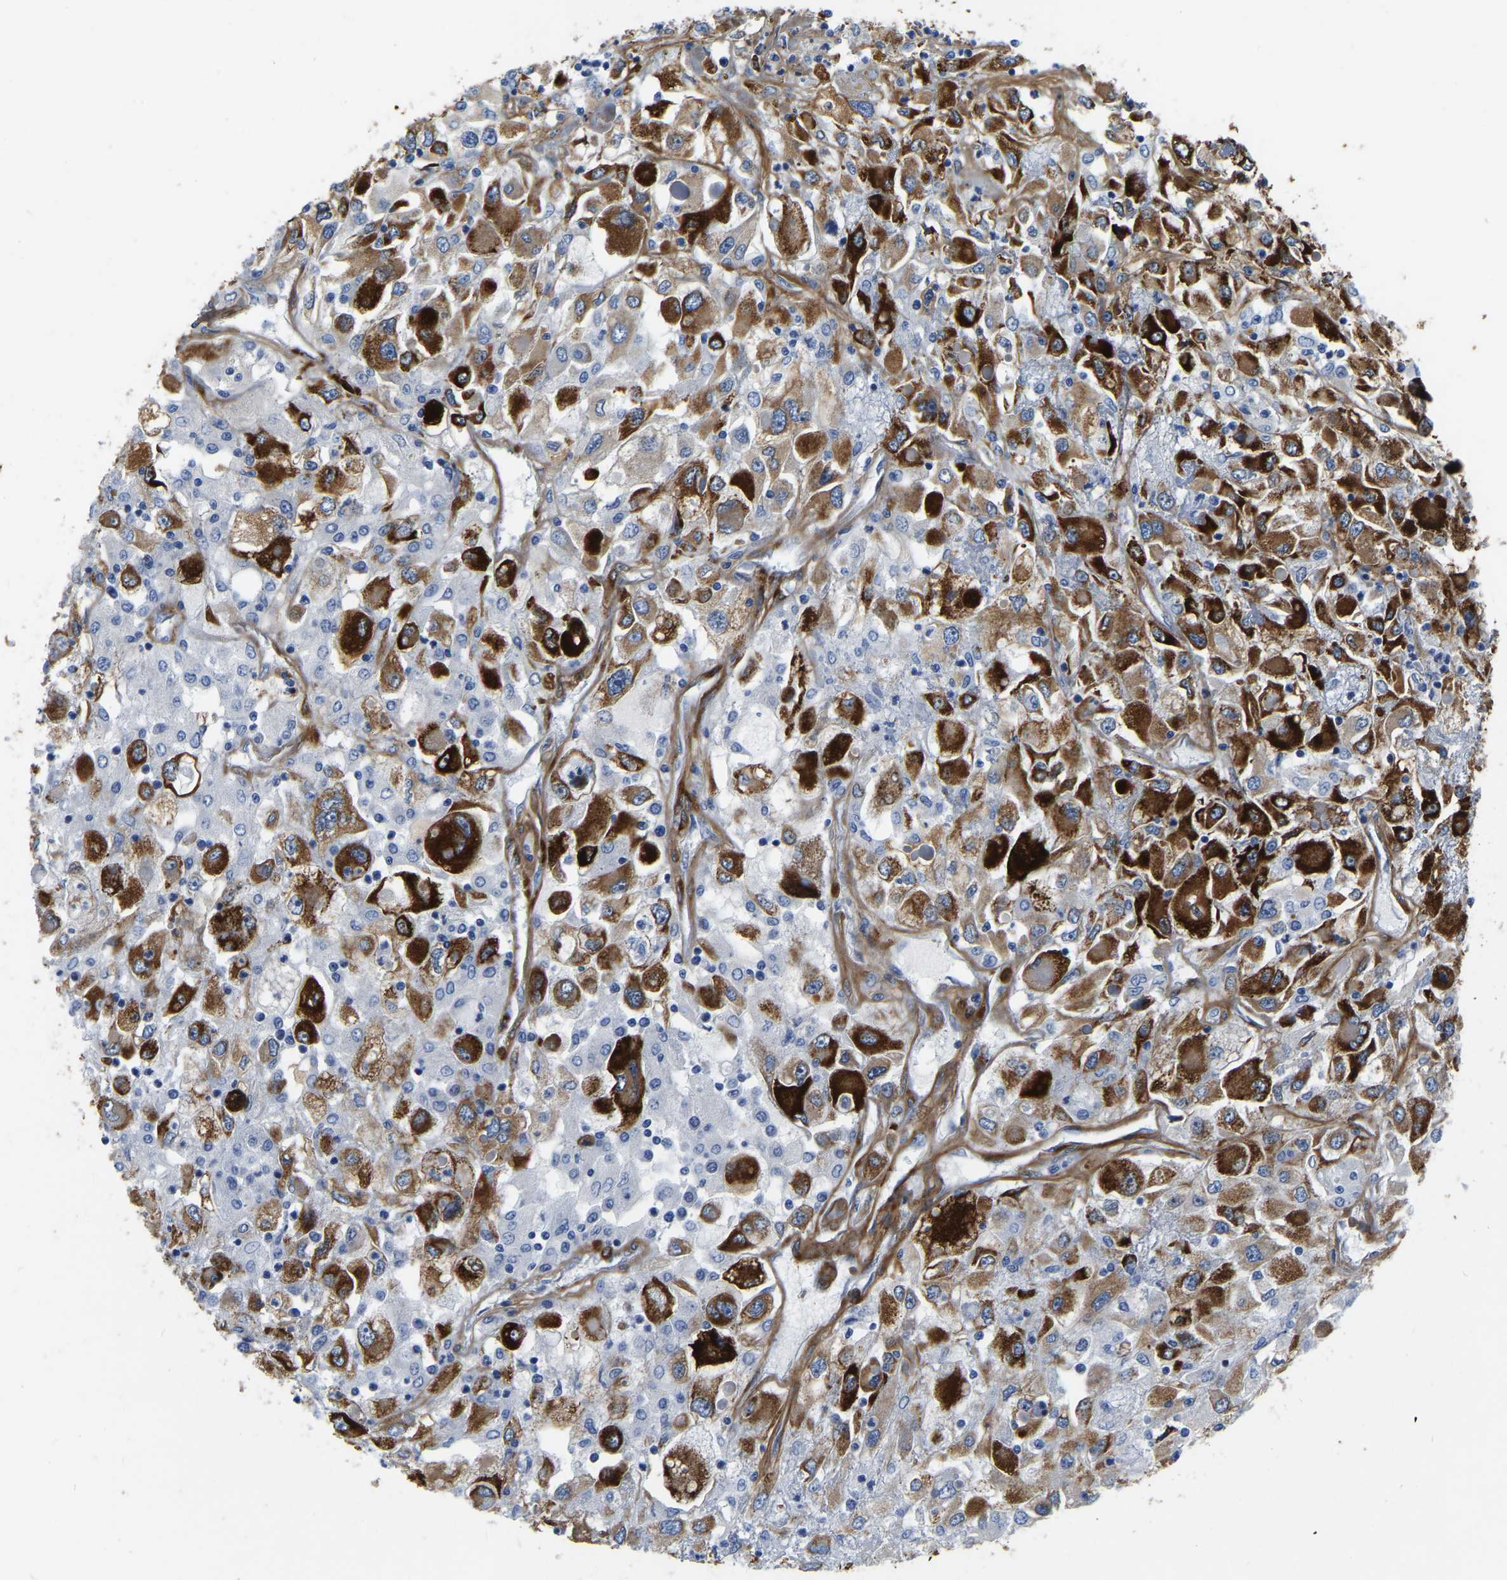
{"staining": {"intensity": "strong", "quantity": "25%-75%", "location": "cytoplasmic/membranous"}, "tissue": "renal cancer", "cell_type": "Tumor cells", "image_type": "cancer", "snomed": [{"axis": "morphology", "description": "Adenocarcinoma, NOS"}, {"axis": "topography", "description": "Kidney"}], "caption": "IHC photomicrograph of neoplastic tissue: renal adenocarcinoma stained using immunohistochemistry (IHC) shows high levels of strong protein expression localized specifically in the cytoplasmic/membranous of tumor cells, appearing as a cytoplasmic/membranous brown color.", "gene": "COL6A1", "patient": {"sex": "female", "age": 52}}